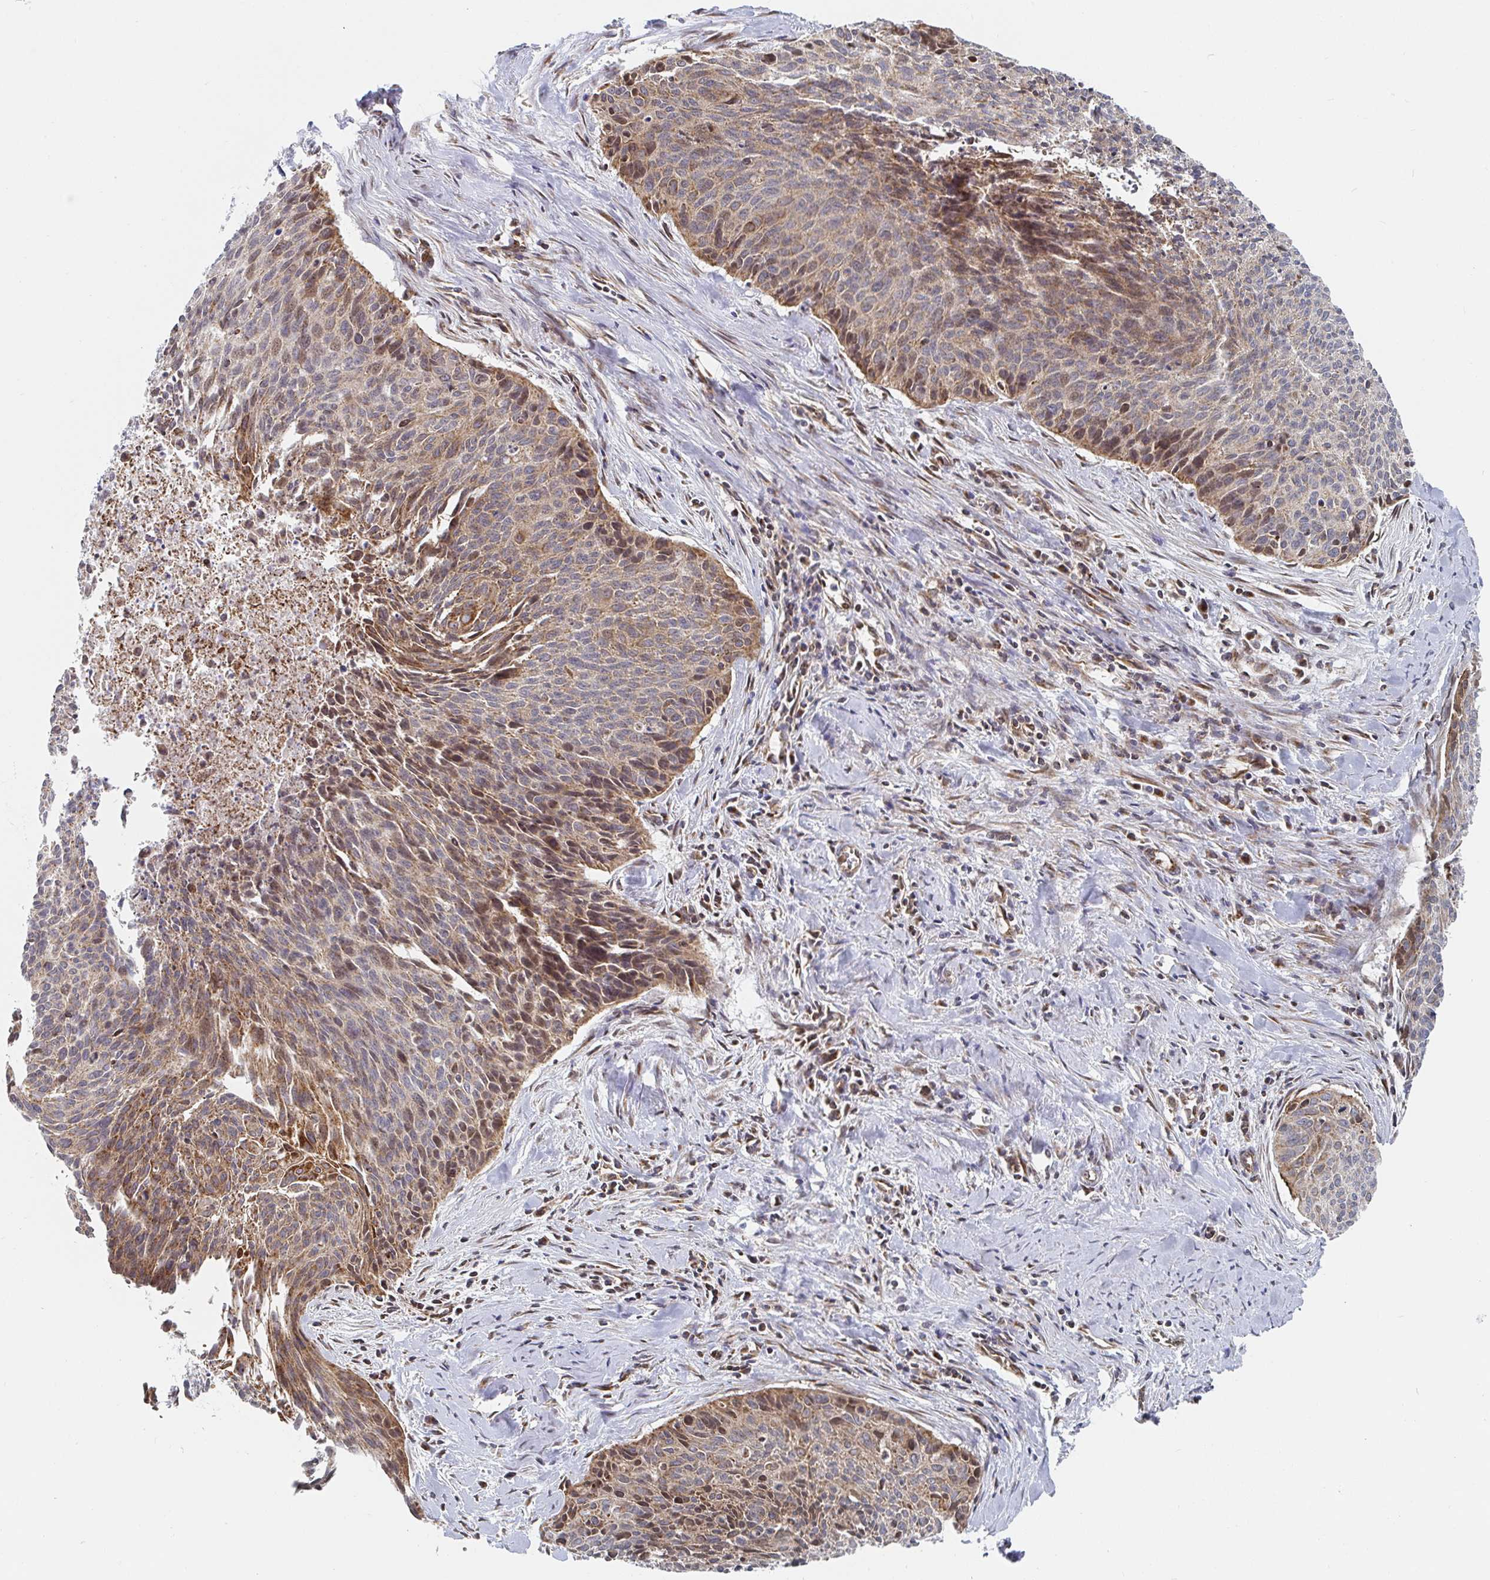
{"staining": {"intensity": "moderate", "quantity": ">75%", "location": "cytoplasmic/membranous"}, "tissue": "cervical cancer", "cell_type": "Tumor cells", "image_type": "cancer", "snomed": [{"axis": "morphology", "description": "Squamous cell carcinoma, NOS"}, {"axis": "topography", "description": "Cervix"}], "caption": "Immunohistochemistry (DAB (3,3'-diaminobenzidine)) staining of human cervical squamous cell carcinoma displays moderate cytoplasmic/membranous protein staining in about >75% of tumor cells.", "gene": "STARD8", "patient": {"sex": "female", "age": 55}}